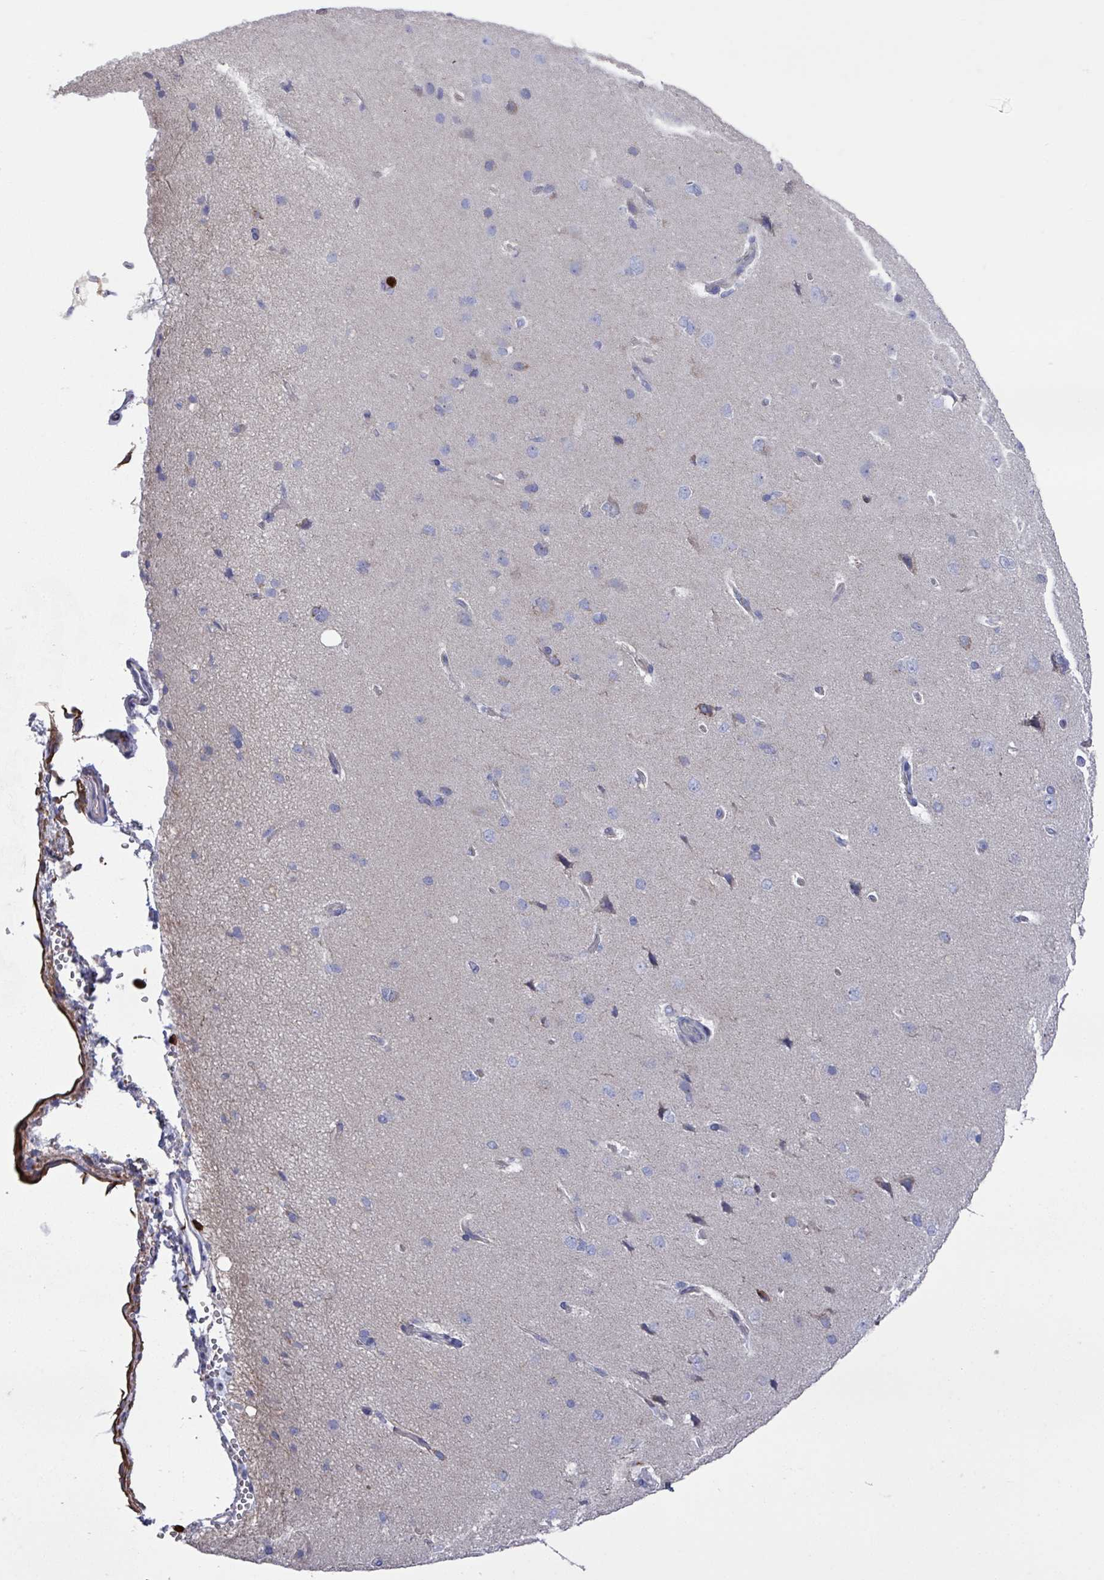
{"staining": {"intensity": "weak", "quantity": "25%-75%", "location": "cytoplasmic/membranous"}, "tissue": "cerebral cortex", "cell_type": "Endothelial cells", "image_type": "normal", "snomed": [{"axis": "morphology", "description": "Normal tissue, NOS"}, {"axis": "topography", "description": "Cerebral cortex"}], "caption": "The image reveals staining of normal cerebral cortex, revealing weak cytoplasmic/membranous protein expression (brown color) within endothelial cells. Using DAB (3,3'-diaminobenzidine) (brown) and hematoxylin (blue) stains, captured at high magnification using brightfield microscopy.", "gene": "UQCC2", "patient": {"sex": "male", "age": 62}}